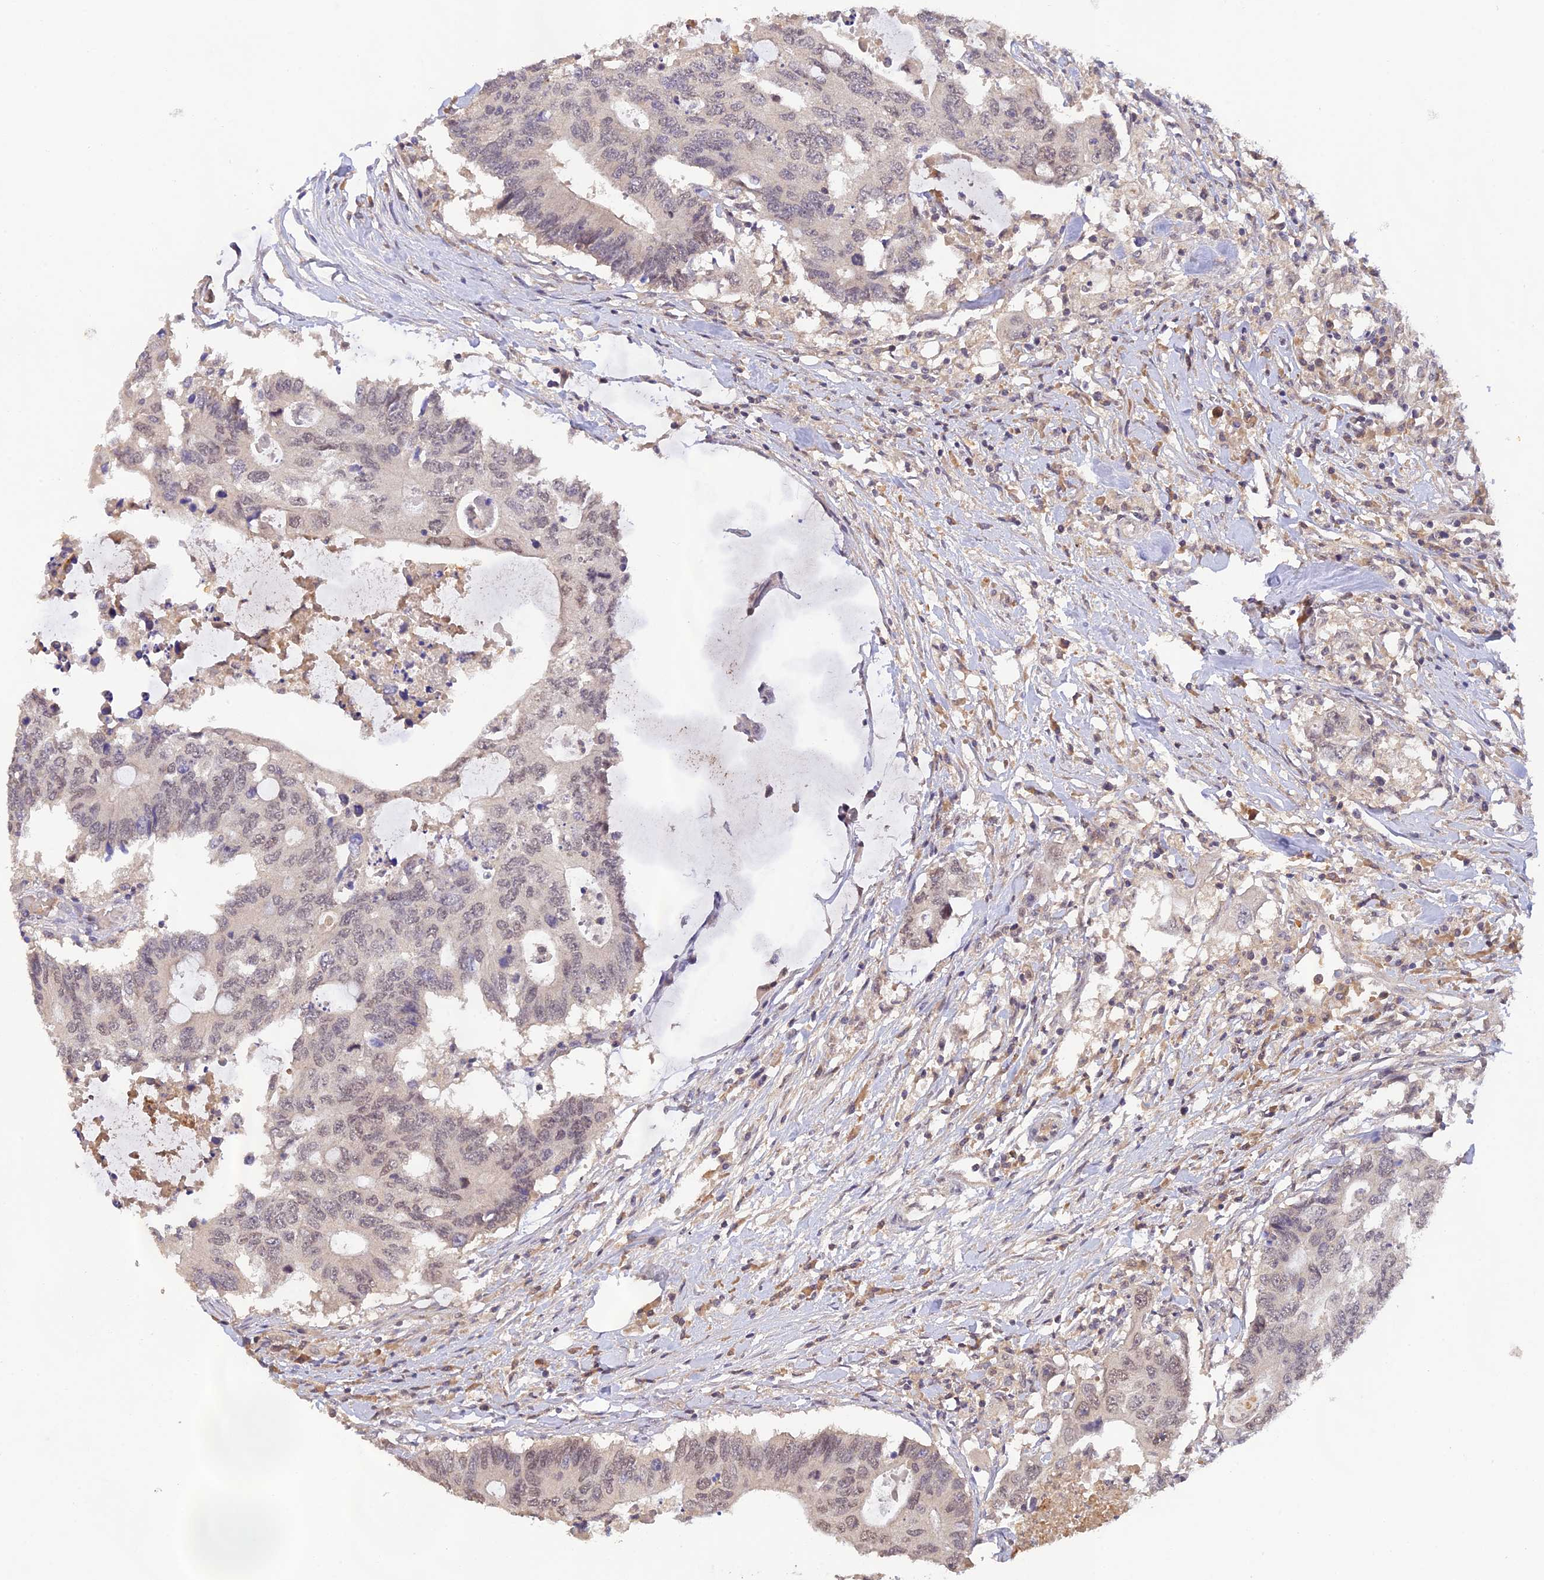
{"staining": {"intensity": "weak", "quantity": "<25%", "location": "nuclear"}, "tissue": "colorectal cancer", "cell_type": "Tumor cells", "image_type": "cancer", "snomed": [{"axis": "morphology", "description": "Adenocarcinoma, NOS"}, {"axis": "topography", "description": "Colon"}], "caption": "IHC micrograph of neoplastic tissue: human colorectal cancer stained with DAB (3,3'-diaminobenzidine) reveals no significant protein staining in tumor cells. Nuclei are stained in blue.", "gene": "ZNF436", "patient": {"sex": "male", "age": 71}}